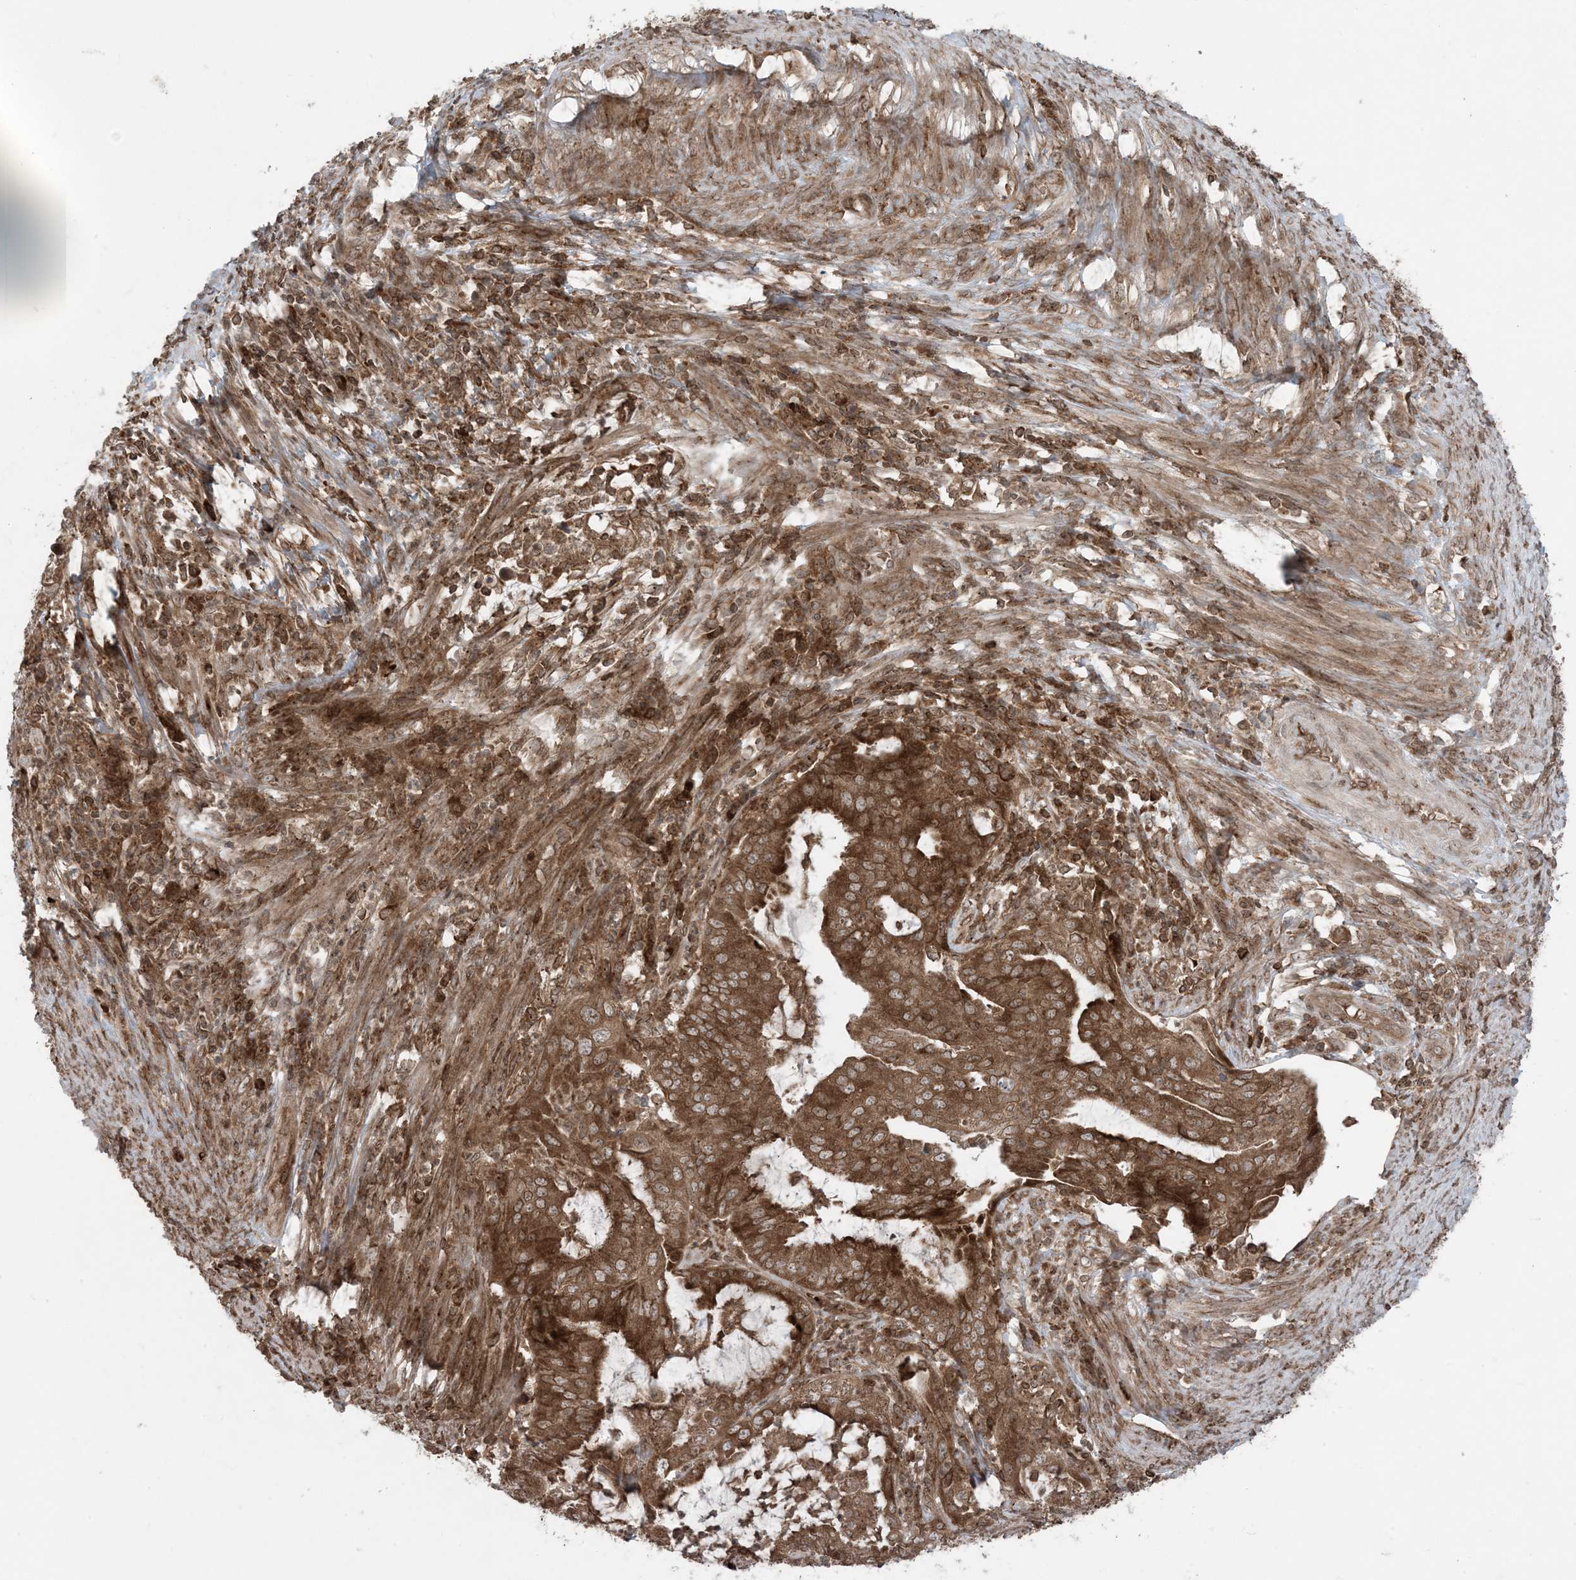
{"staining": {"intensity": "strong", "quantity": ">75%", "location": "cytoplasmic/membranous"}, "tissue": "endometrial cancer", "cell_type": "Tumor cells", "image_type": "cancer", "snomed": [{"axis": "morphology", "description": "Adenocarcinoma, NOS"}, {"axis": "topography", "description": "Endometrium"}], "caption": "The photomicrograph shows staining of endometrial adenocarcinoma, revealing strong cytoplasmic/membranous protein staining (brown color) within tumor cells. (brown staining indicates protein expression, while blue staining denotes nuclei).", "gene": "DDX19B", "patient": {"sex": "female", "age": 51}}